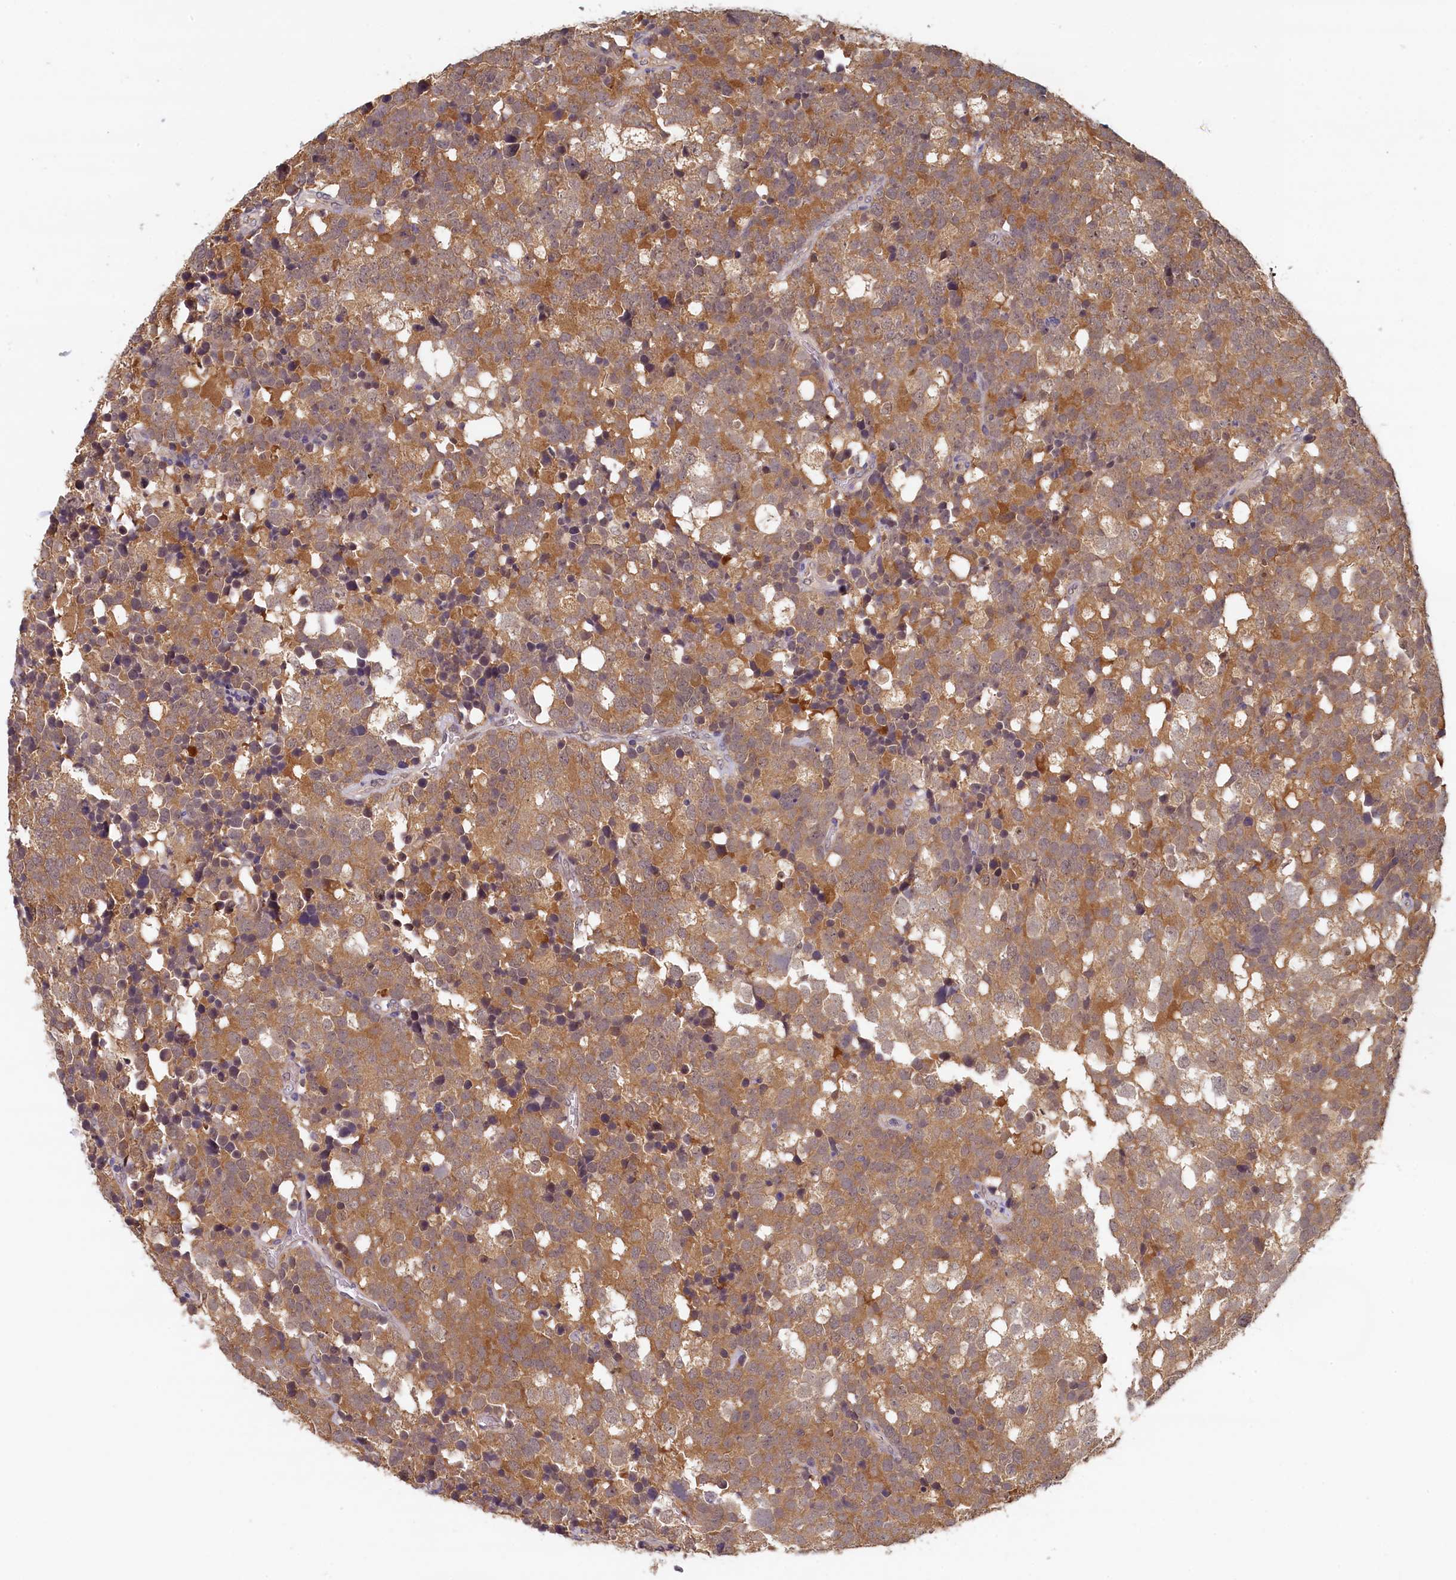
{"staining": {"intensity": "moderate", "quantity": ">75%", "location": "cytoplasmic/membranous"}, "tissue": "testis cancer", "cell_type": "Tumor cells", "image_type": "cancer", "snomed": [{"axis": "morphology", "description": "Seminoma, NOS"}, {"axis": "topography", "description": "Testis"}], "caption": "Testis cancer stained with immunohistochemistry reveals moderate cytoplasmic/membranous staining in approximately >75% of tumor cells.", "gene": "NUBP2", "patient": {"sex": "male", "age": 71}}